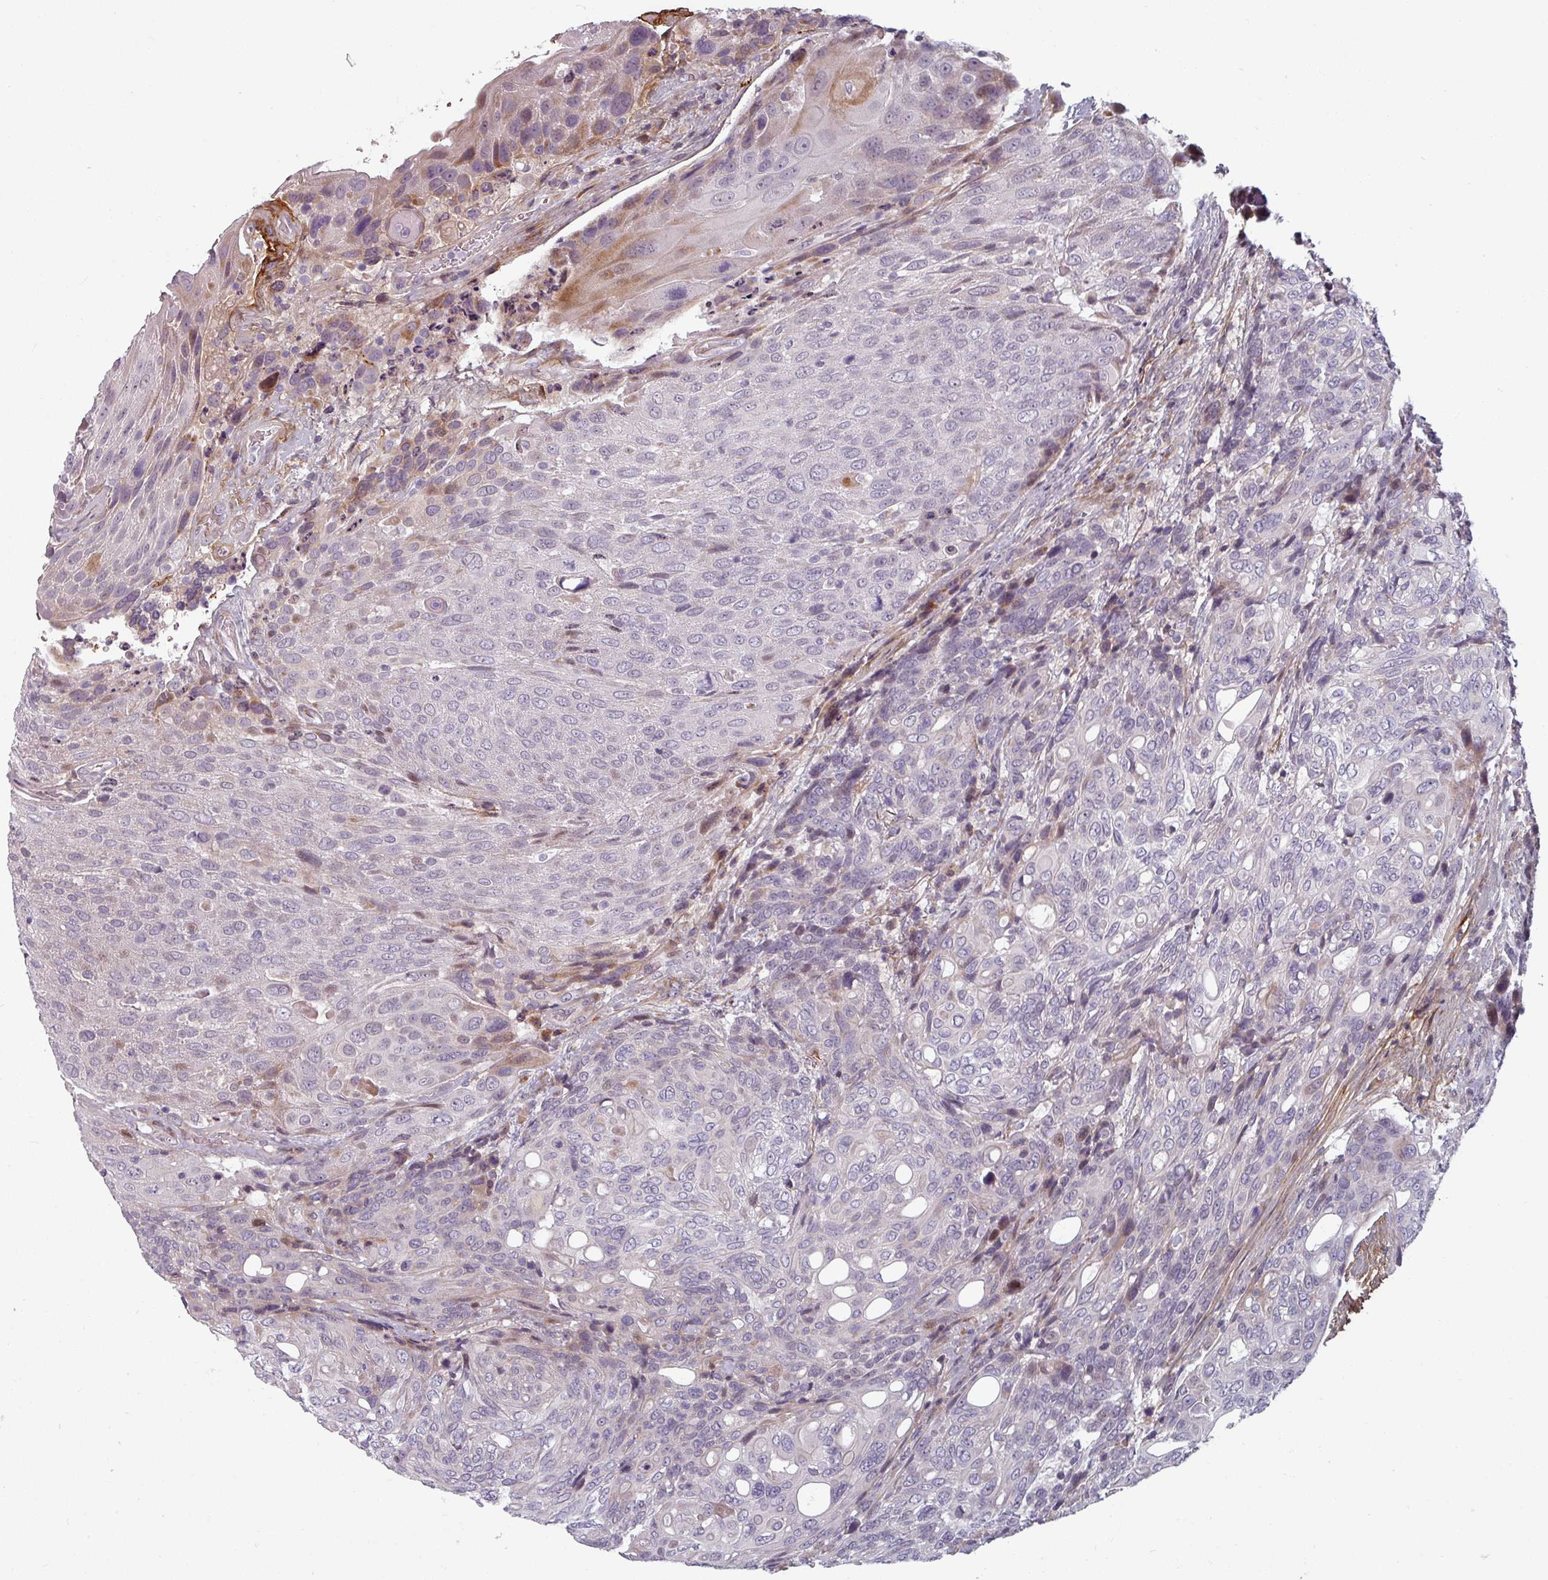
{"staining": {"intensity": "negative", "quantity": "none", "location": "none"}, "tissue": "urothelial cancer", "cell_type": "Tumor cells", "image_type": "cancer", "snomed": [{"axis": "morphology", "description": "Urothelial carcinoma, High grade"}, {"axis": "topography", "description": "Urinary bladder"}], "caption": "Urothelial carcinoma (high-grade) was stained to show a protein in brown. There is no significant positivity in tumor cells.", "gene": "CYB5RL", "patient": {"sex": "female", "age": 70}}